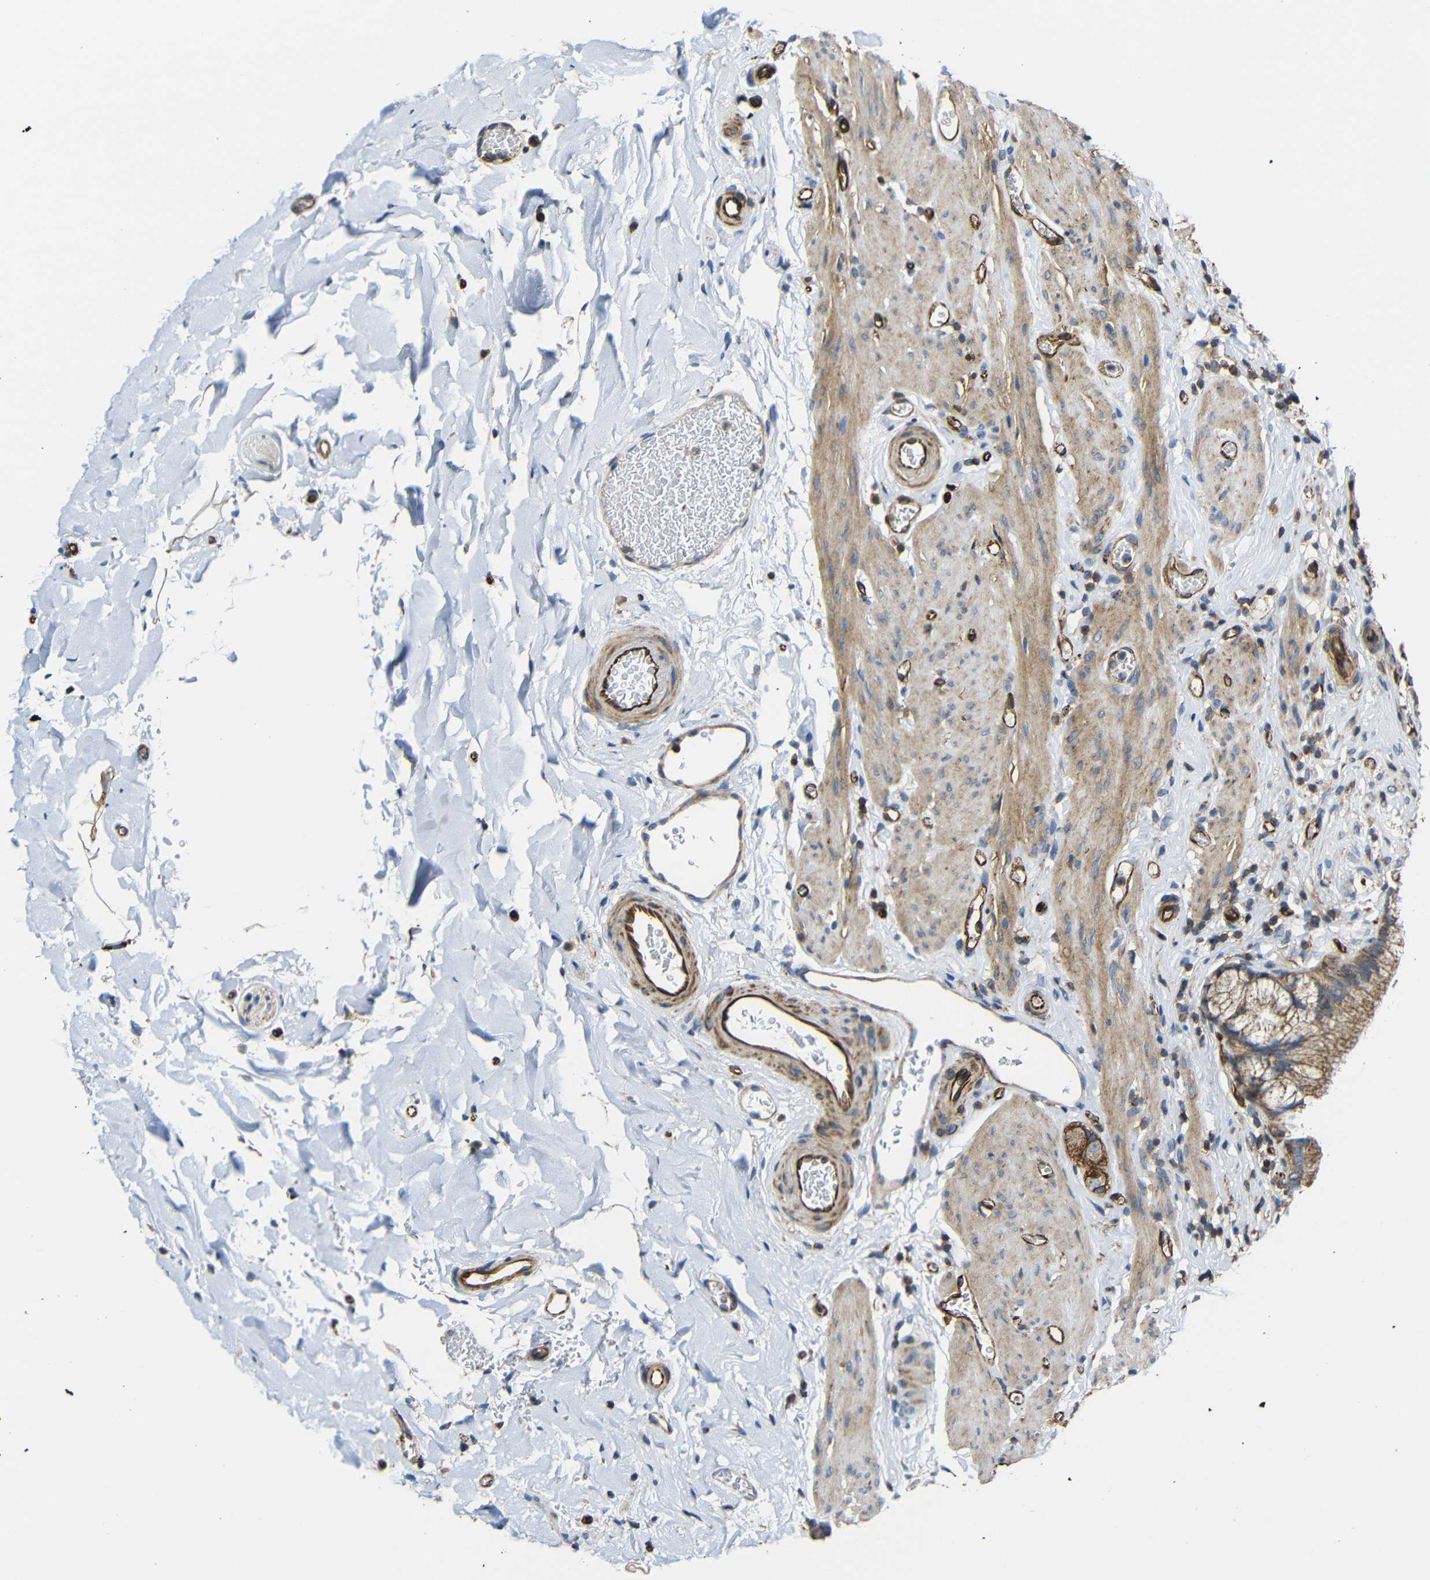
{"staining": {"intensity": "moderate", "quantity": ">75%", "location": "cytoplasmic/membranous"}, "tissue": "gallbladder", "cell_type": "Glandular cells", "image_type": "normal", "snomed": [{"axis": "morphology", "description": "Normal tissue, NOS"}, {"axis": "topography", "description": "Gallbladder"}], "caption": "Approximately >75% of glandular cells in unremarkable gallbladder demonstrate moderate cytoplasmic/membranous protein staining as visualized by brown immunohistochemical staining.", "gene": "IGSF10", "patient": {"sex": "male", "age": 54}}